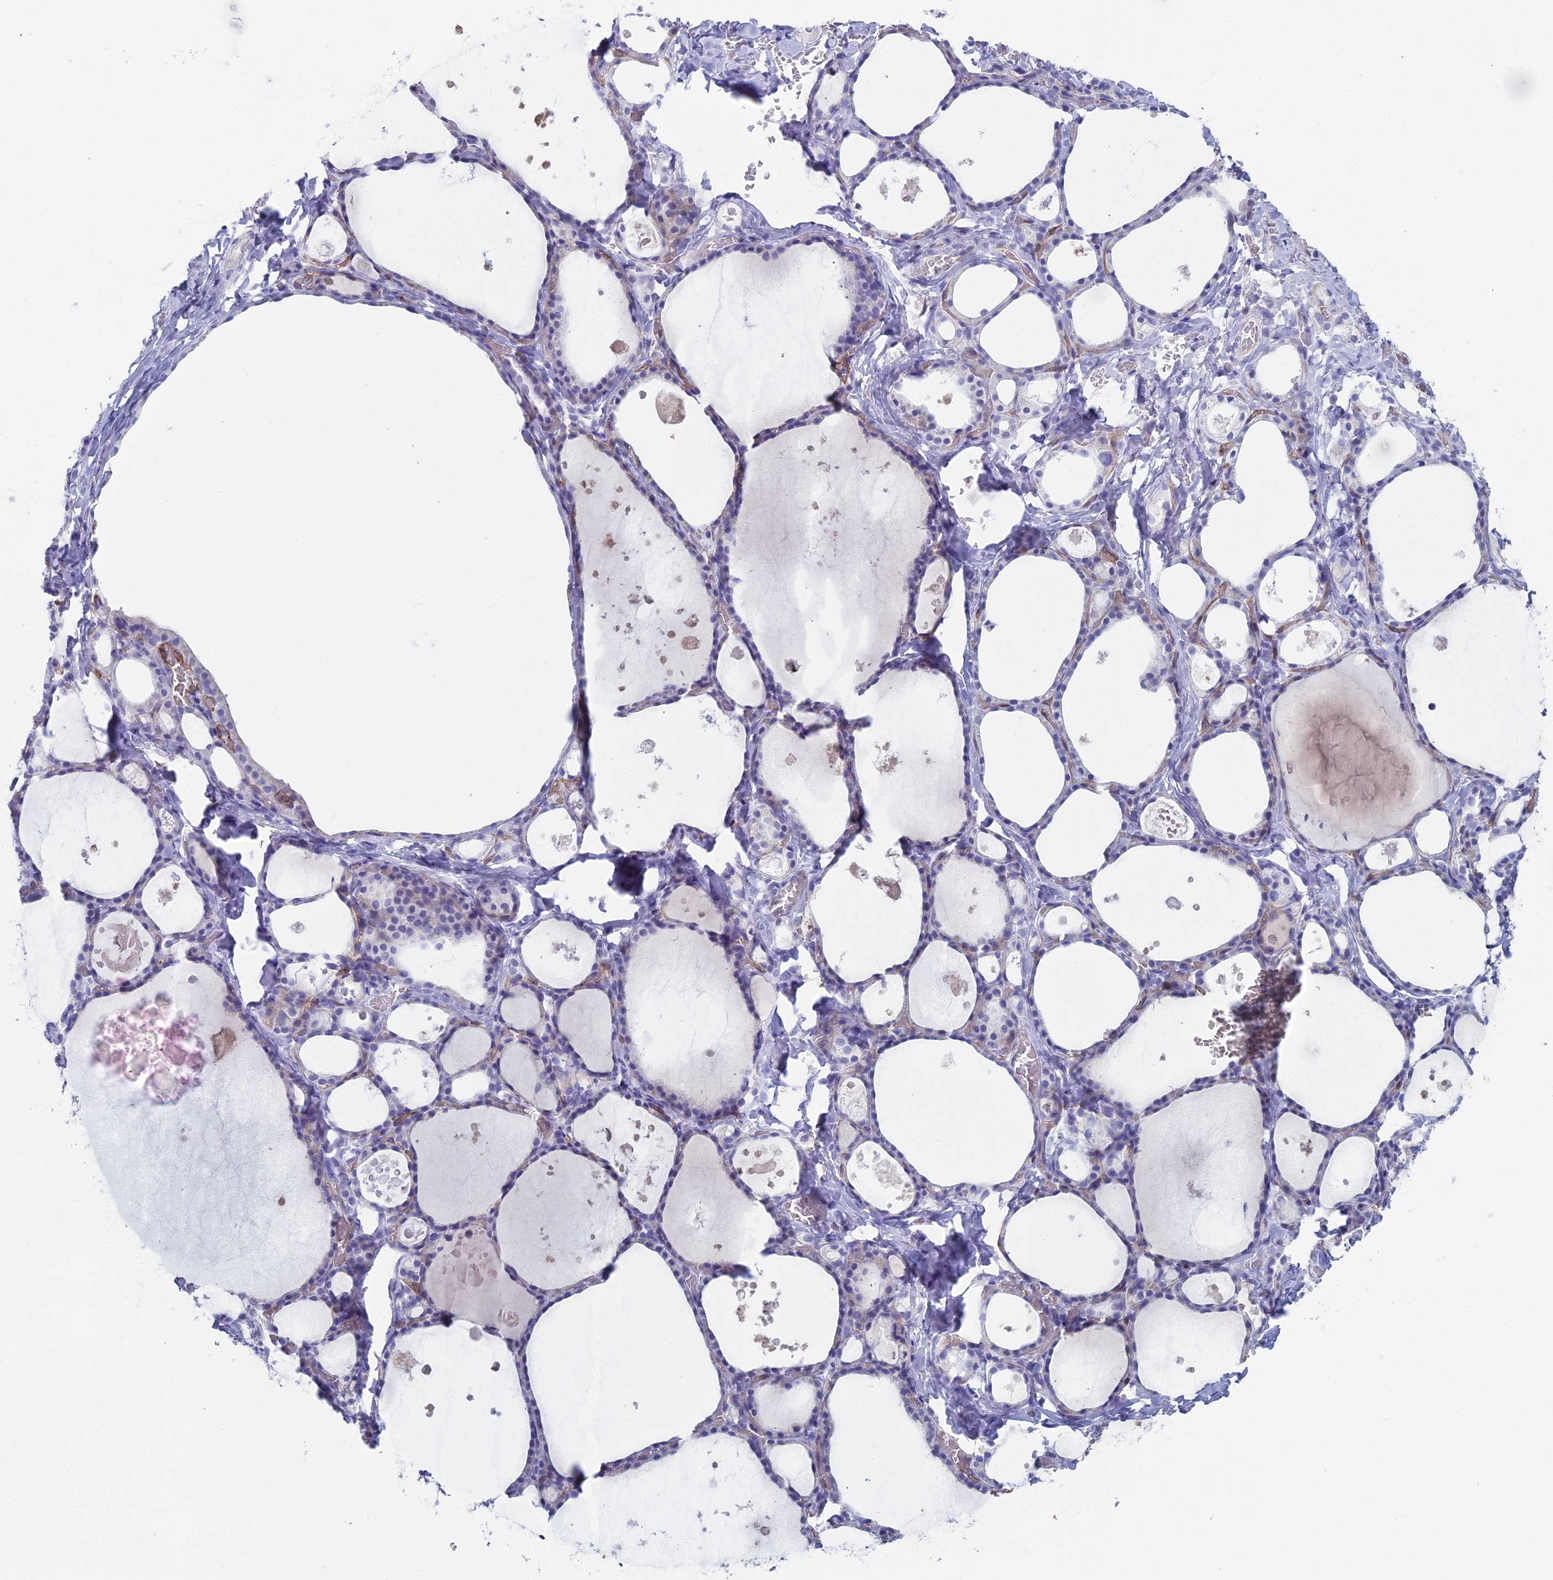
{"staining": {"intensity": "negative", "quantity": "none", "location": "none"}, "tissue": "thyroid gland", "cell_type": "Glandular cells", "image_type": "normal", "snomed": [{"axis": "morphology", "description": "Normal tissue, NOS"}, {"axis": "topography", "description": "Thyroid gland"}], "caption": "Immunohistochemistry (IHC) photomicrograph of normal human thyroid gland stained for a protein (brown), which shows no positivity in glandular cells.", "gene": "ACE", "patient": {"sex": "male", "age": 56}}